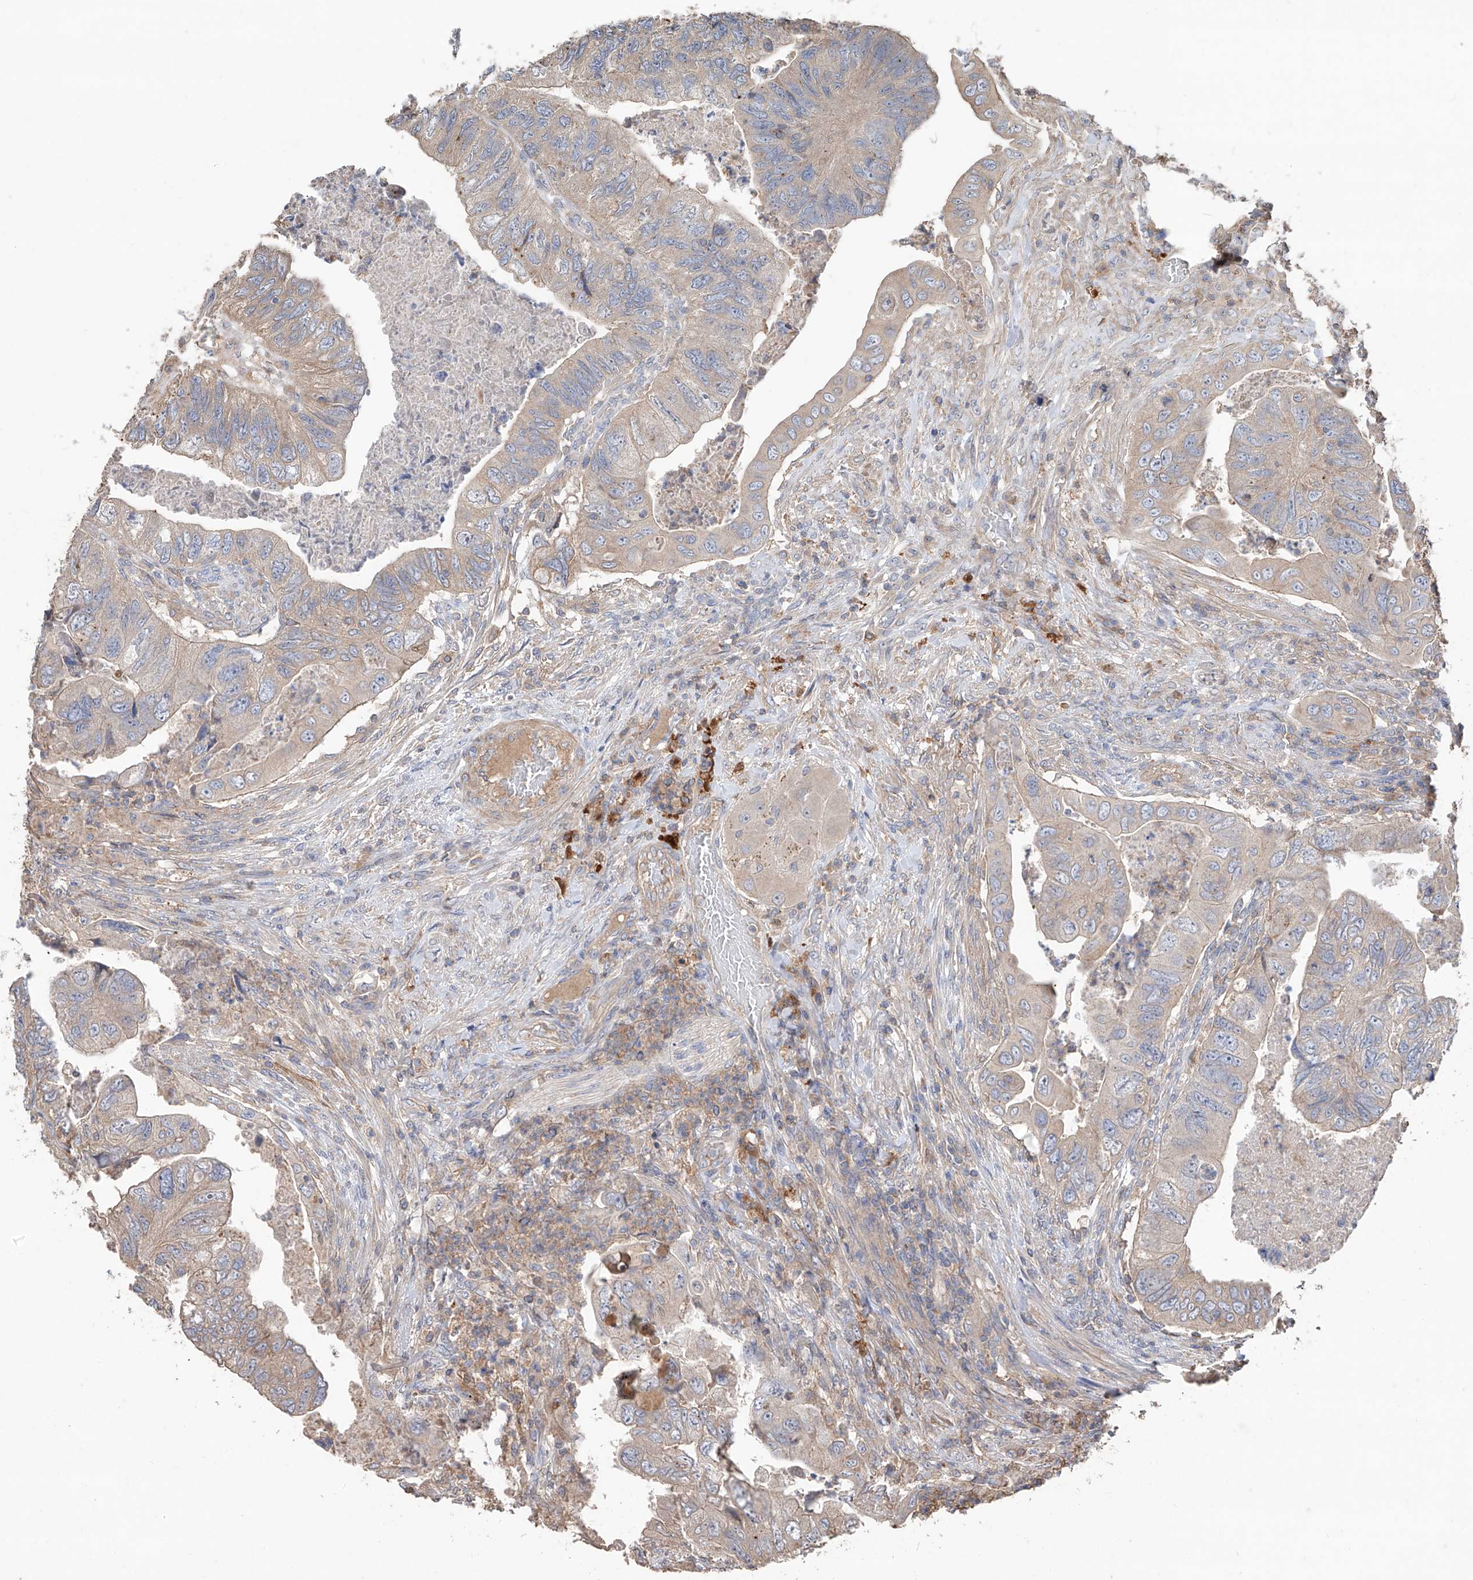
{"staining": {"intensity": "negative", "quantity": "none", "location": "none"}, "tissue": "colorectal cancer", "cell_type": "Tumor cells", "image_type": "cancer", "snomed": [{"axis": "morphology", "description": "Adenocarcinoma, NOS"}, {"axis": "topography", "description": "Rectum"}], "caption": "An immunohistochemistry micrograph of colorectal cancer is shown. There is no staining in tumor cells of colorectal cancer.", "gene": "EDN1", "patient": {"sex": "male", "age": 63}}